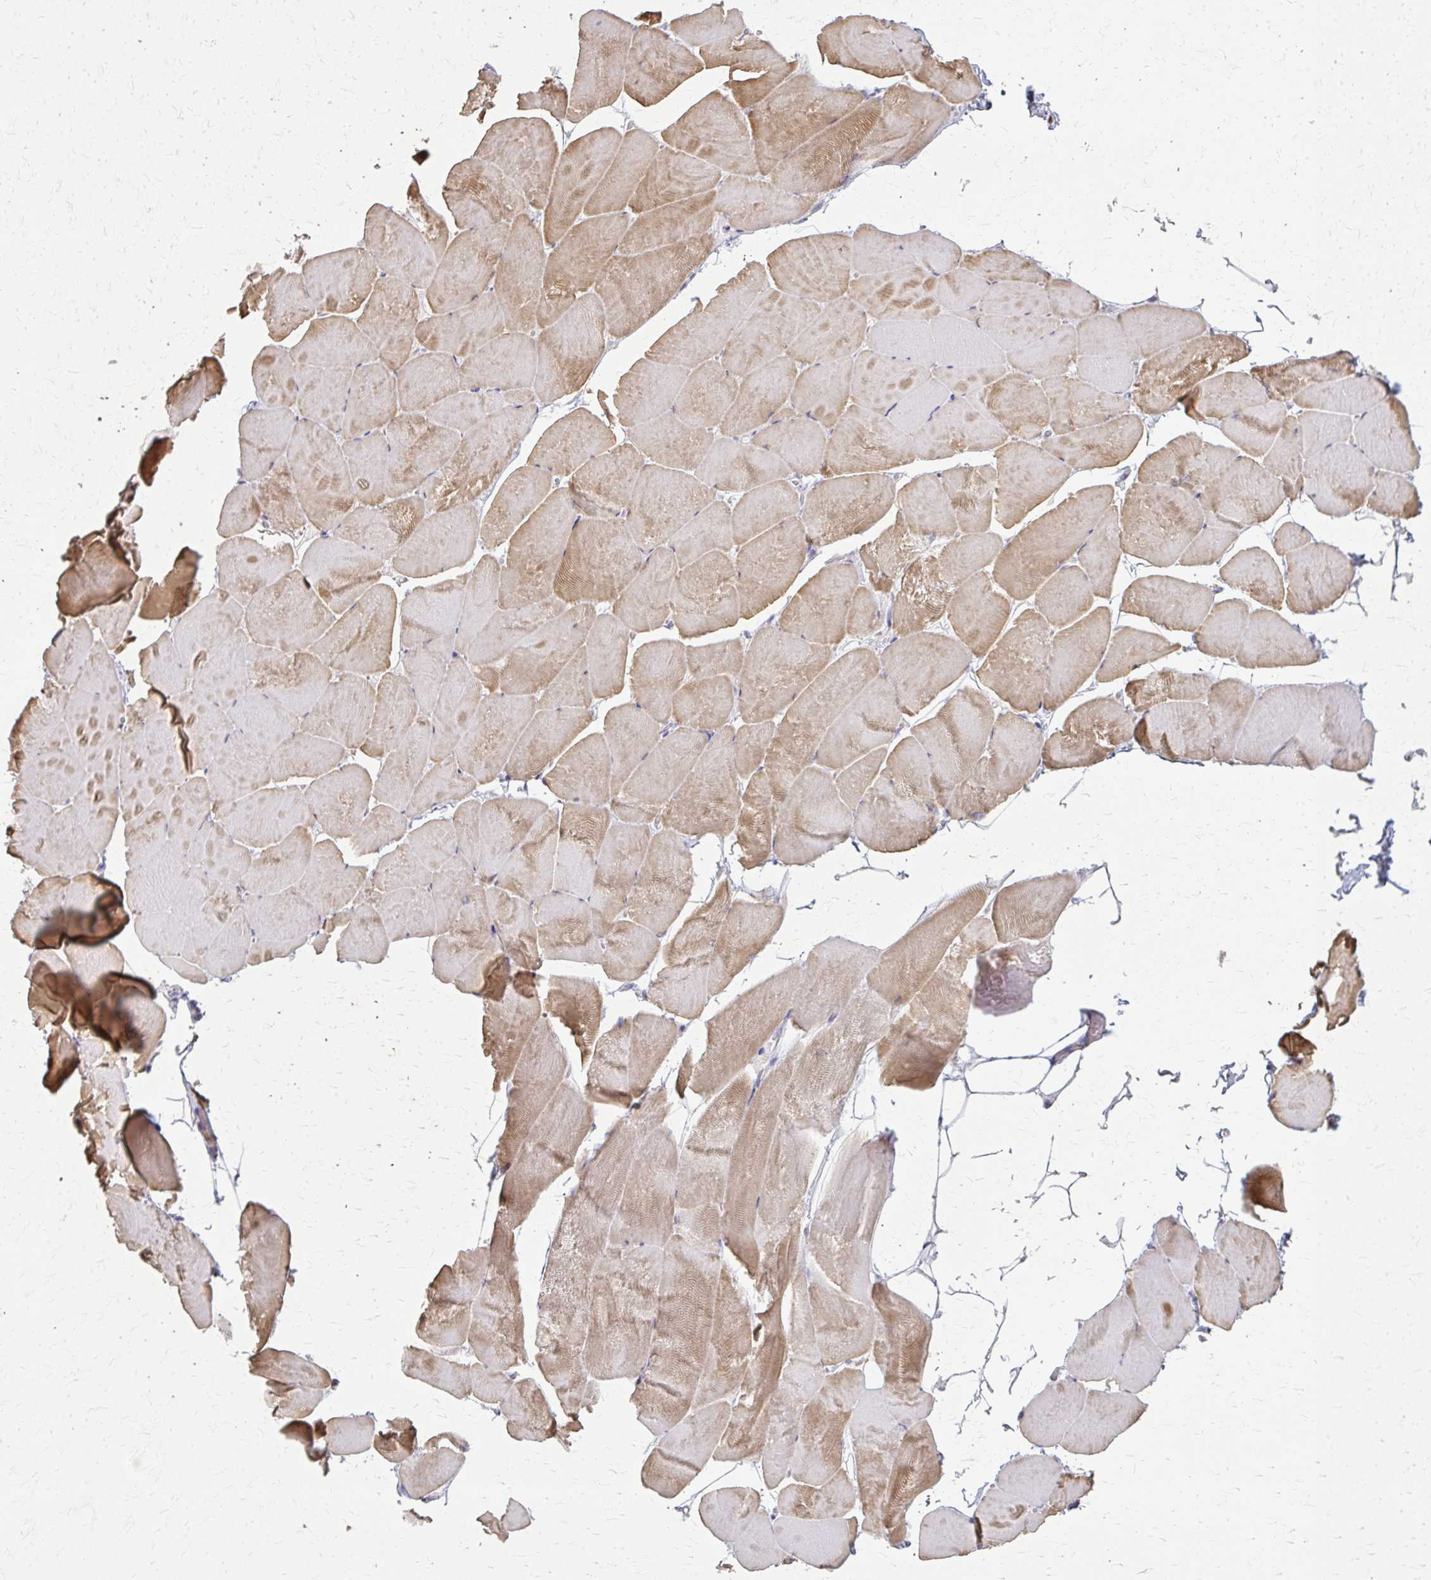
{"staining": {"intensity": "weak", "quantity": ">75%", "location": "cytoplasmic/membranous"}, "tissue": "skeletal muscle", "cell_type": "Myocytes", "image_type": "normal", "snomed": [{"axis": "morphology", "description": "Normal tissue, NOS"}, {"axis": "topography", "description": "Skeletal muscle"}], "caption": "Normal skeletal muscle reveals weak cytoplasmic/membranous positivity in approximately >75% of myocytes, visualized by immunohistochemistry. Immunohistochemistry (ihc) stains the protein of interest in brown and the nuclei are stained blue.", "gene": "TENM4", "patient": {"sex": "female", "age": 64}}